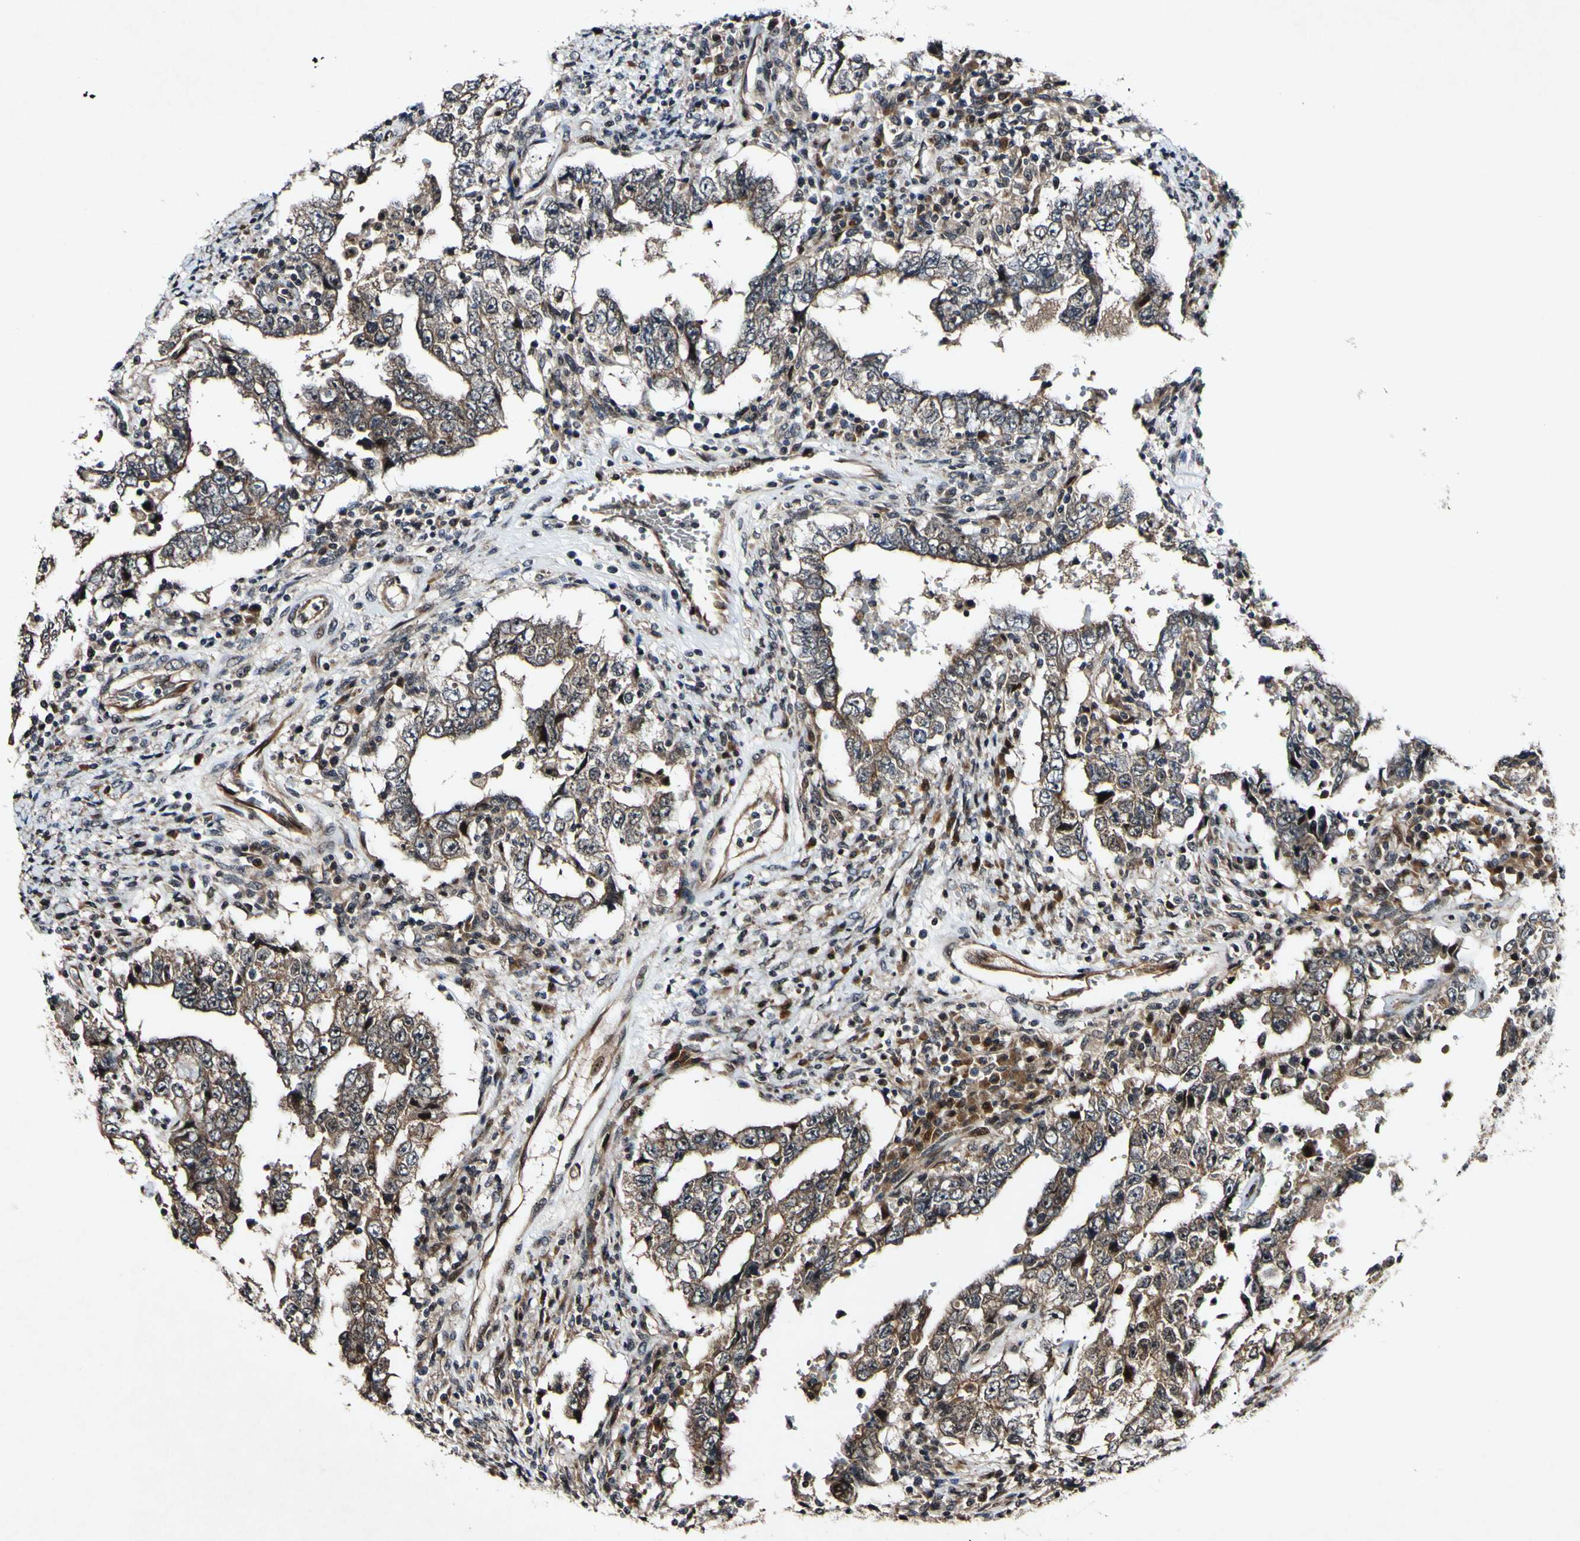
{"staining": {"intensity": "moderate", "quantity": ">75%", "location": "cytoplasmic/membranous"}, "tissue": "testis cancer", "cell_type": "Tumor cells", "image_type": "cancer", "snomed": [{"axis": "morphology", "description": "Carcinoma, Embryonal, NOS"}, {"axis": "topography", "description": "Testis"}], "caption": "Tumor cells show medium levels of moderate cytoplasmic/membranous positivity in about >75% of cells in human testis cancer. (Brightfield microscopy of DAB IHC at high magnification).", "gene": "CSNK1E", "patient": {"sex": "male", "age": 26}}